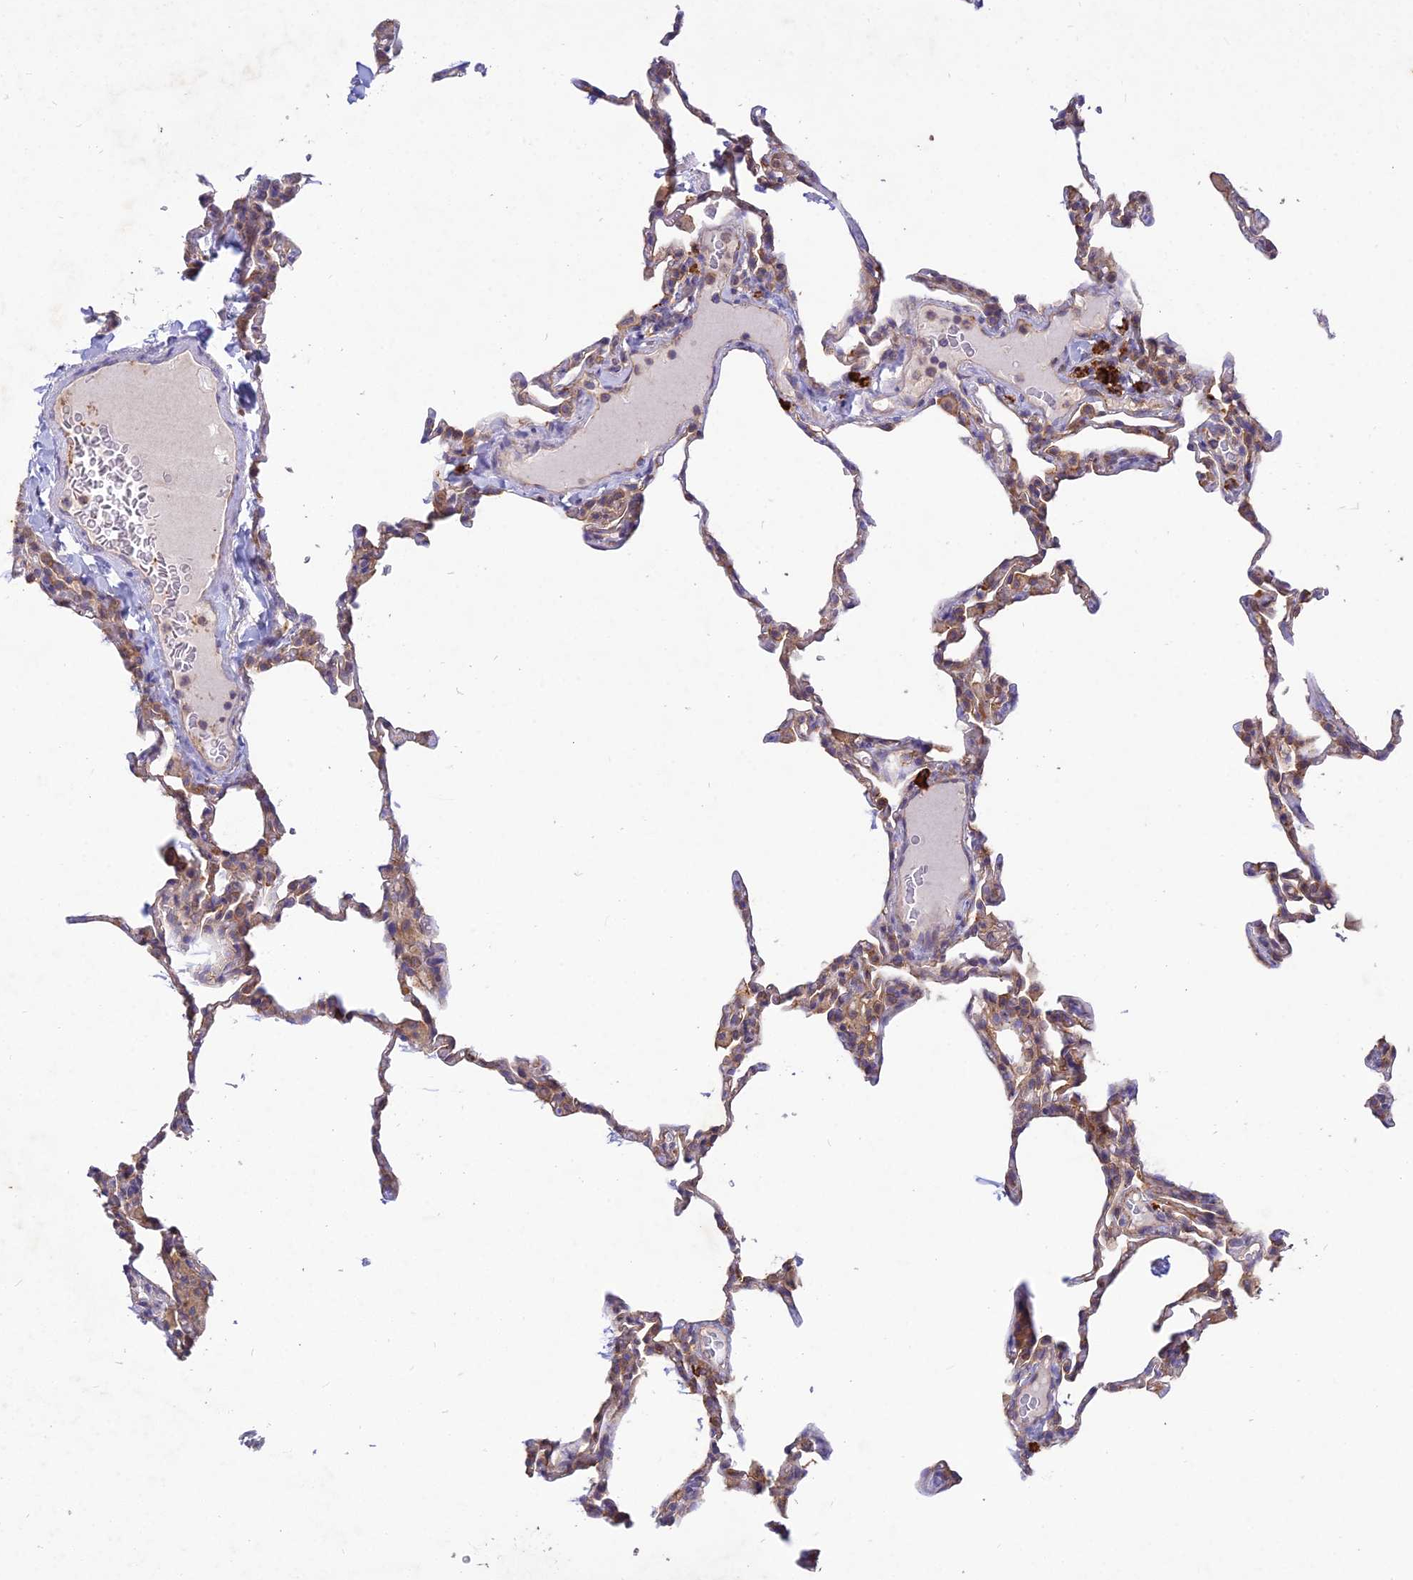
{"staining": {"intensity": "moderate", "quantity": "25%-75%", "location": "cytoplasmic/membranous"}, "tissue": "lung", "cell_type": "Alveolar cells", "image_type": "normal", "snomed": [{"axis": "morphology", "description": "Normal tissue, NOS"}, {"axis": "topography", "description": "Lung"}], "caption": "DAB immunohistochemical staining of benign lung shows moderate cytoplasmic/membranous protein positivity in approximately 25%-75% of alveolar cells.", "gene": "NXNL2", "patient": {"sex": "male", "age": 20}}